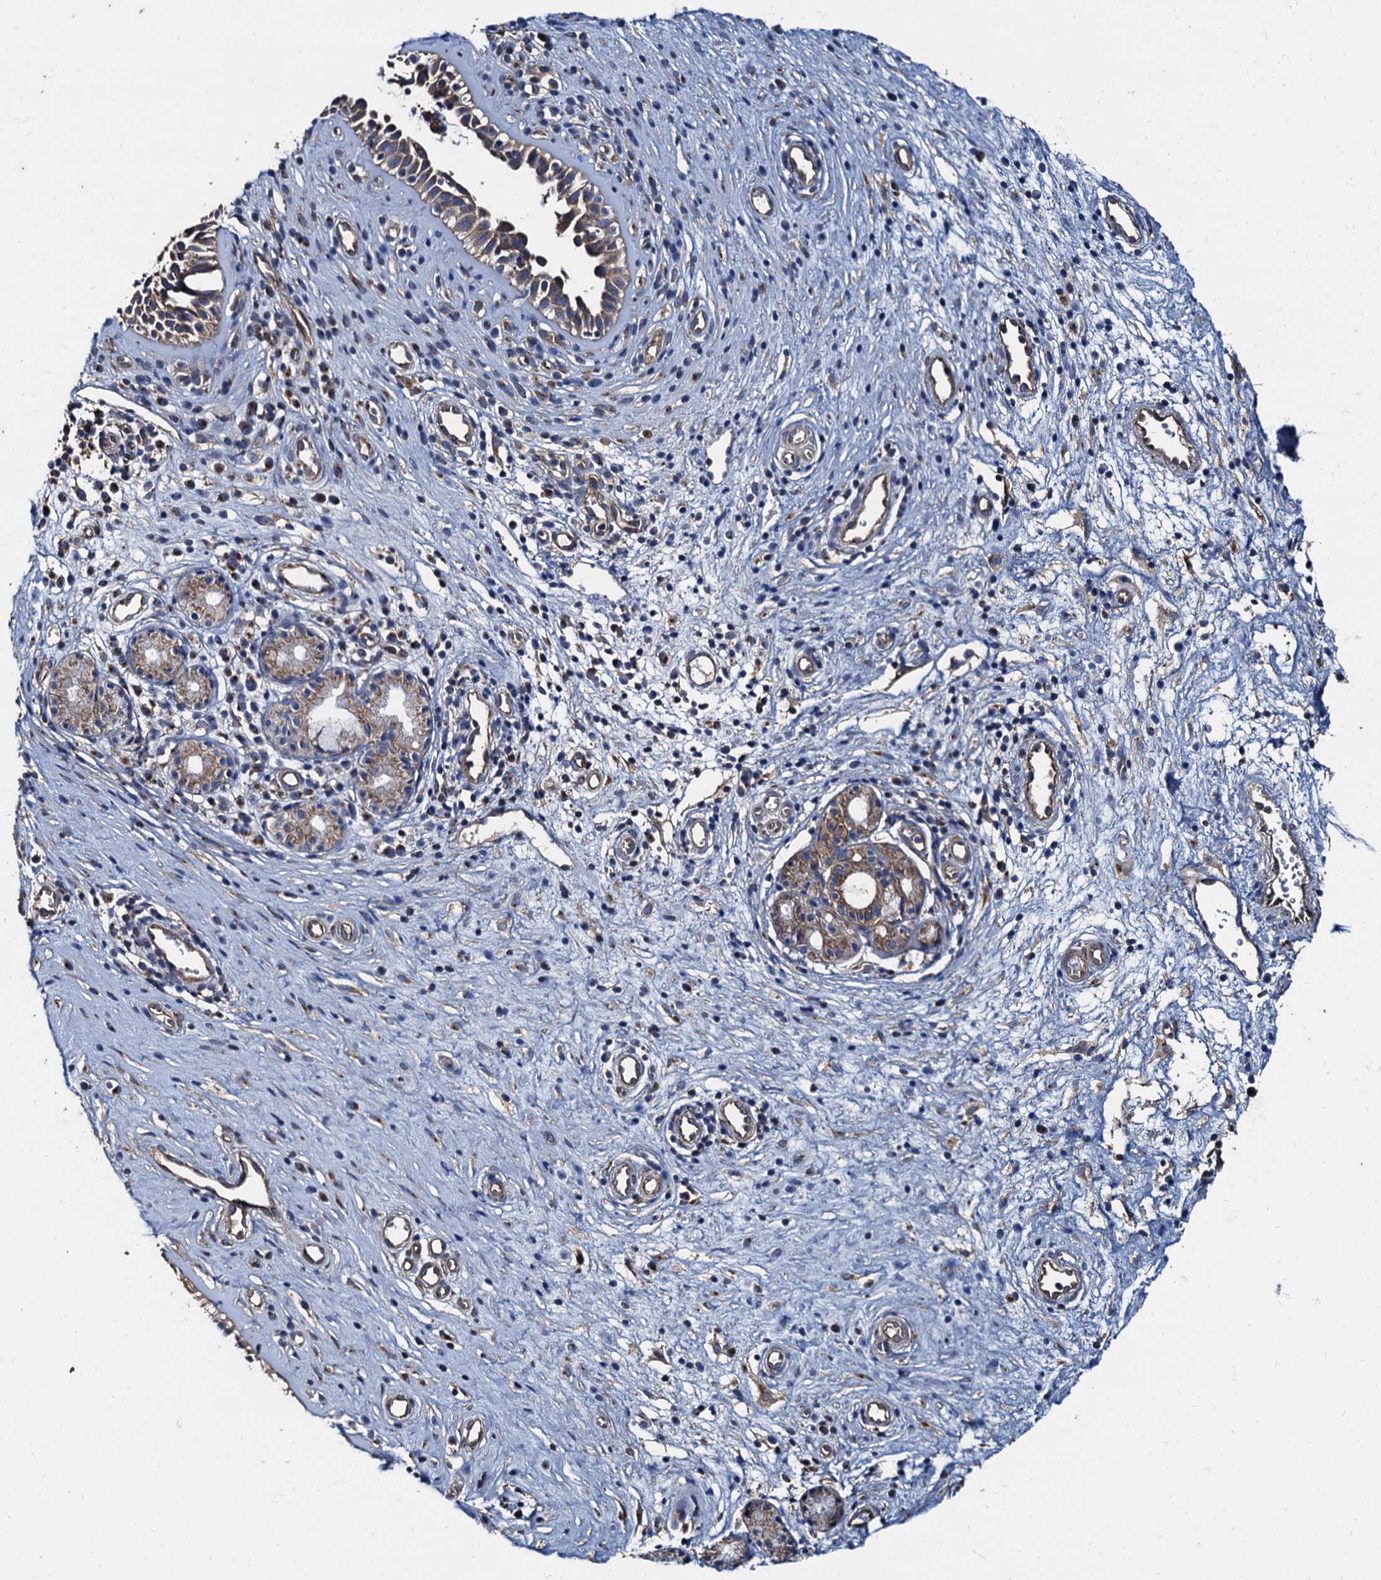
{"staining": {"intensity": "weak", "quantity": "25%-75%", "location": "cytoplasmic/membranous"}, "tissue": "nasopharynx", "cell_type": "Respiratory epithelial cells", "image_type": "normal", "snomed": [{"axis": "morphology", "description": "Normal tissue, NOS"}, {"axis": "topography", "description": "Nasopharynx"}], "caption": "Immunohistochemical staining of unremarkable nasopharynx displays weak cytoplasmic/membranous protein positivity in approximately 25%-75% of respiratory epithelial cells.", "gene": "NGRN", "patient": {"sex": "male", "age": 32}}